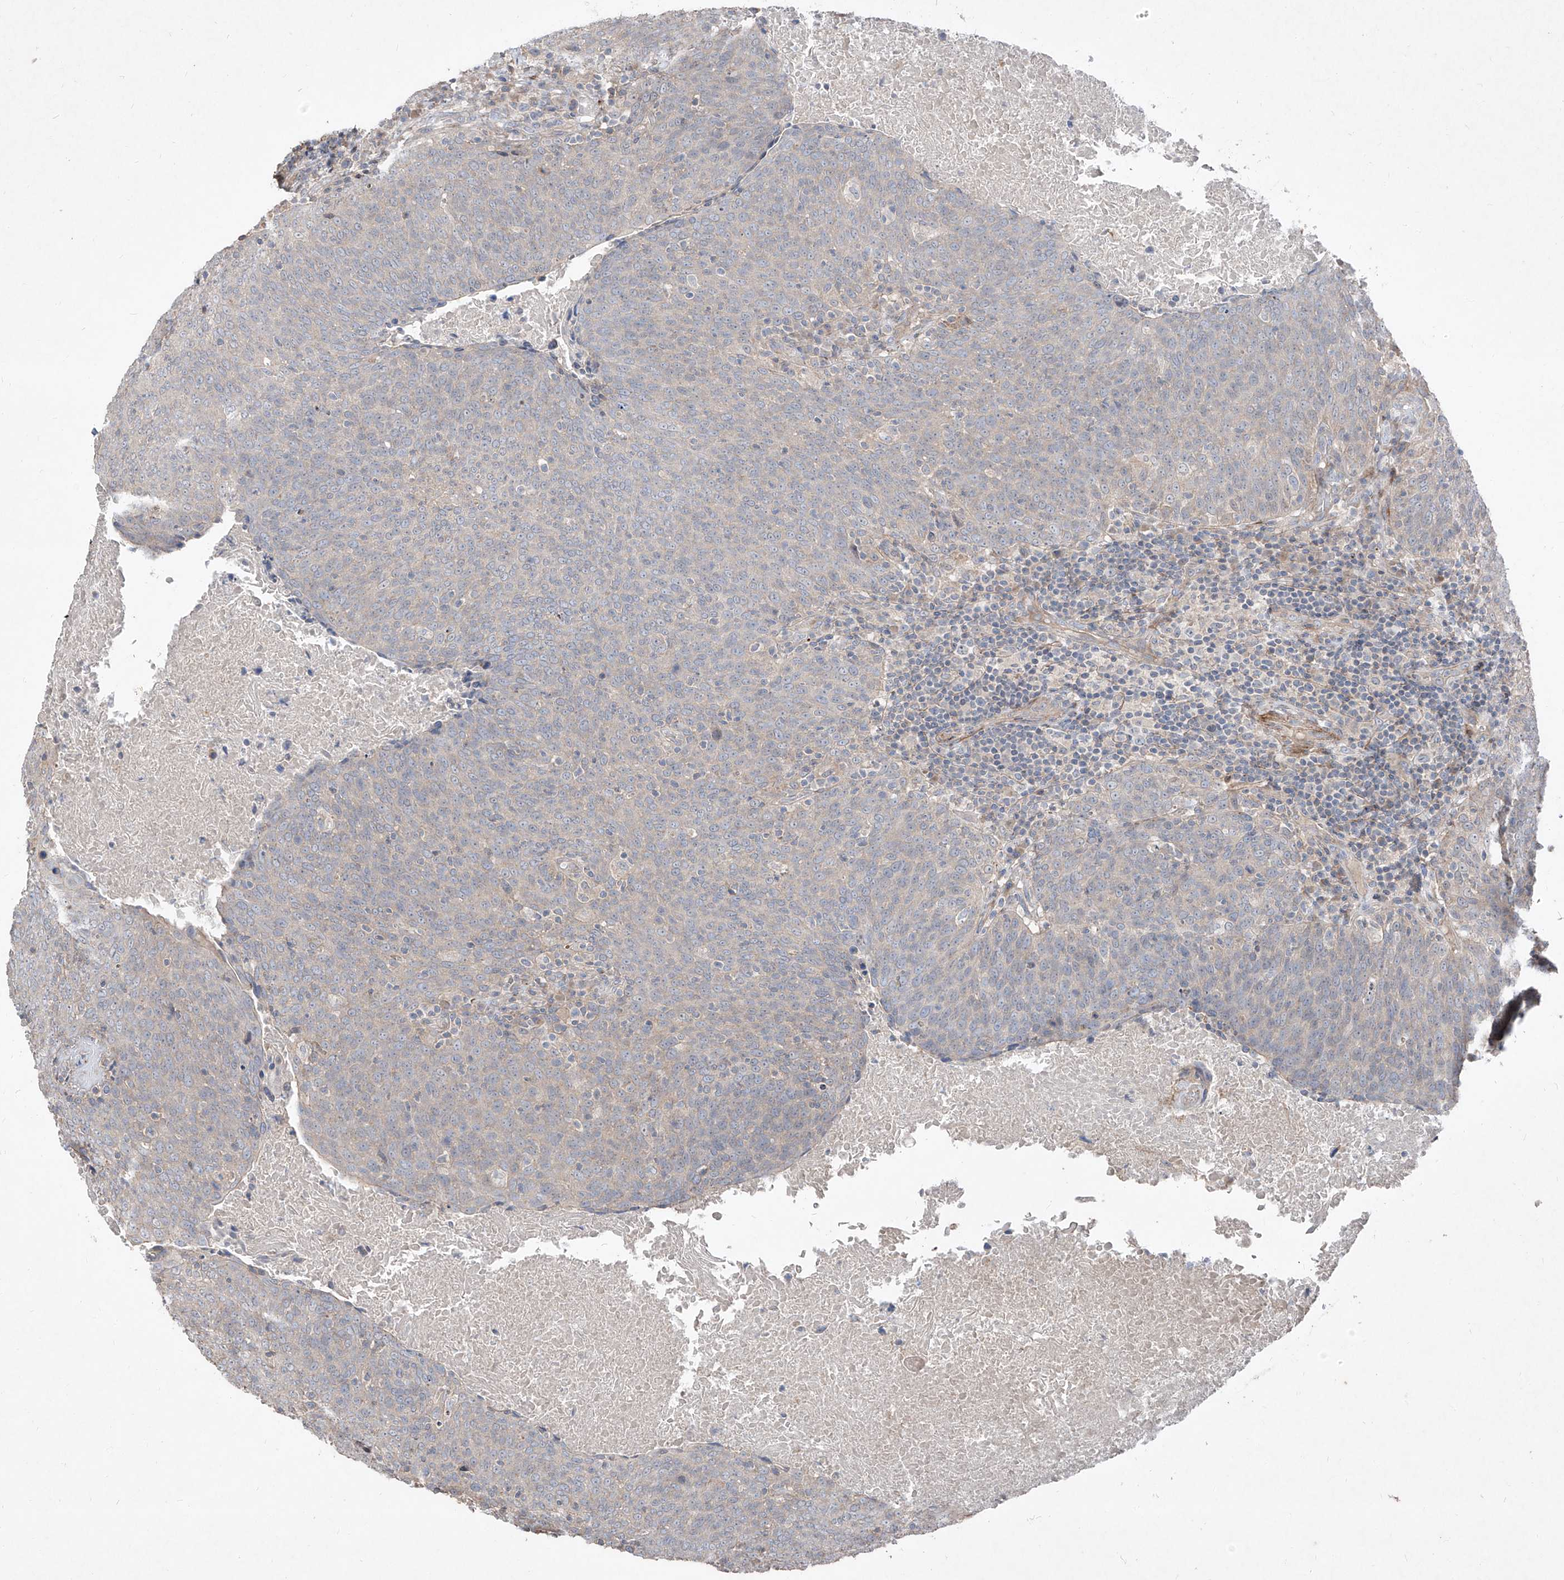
{"staining": {"intensity": "weak", "quantity": "<25%", "location": "cytoplasmic/membranous"}, "tissue": "head and neck cancer", "cell_type": "Tumor cells", "image_type": "cancer", "snomed": [{"axis": "morphology", "description": "Squamous cell carcinoma, NOS"}, {"axis": "morphology", "description": "Squamous cell carcinoma, metastatic, NOS"}, {"axis": "topography", "description": "Lymph node"}, {"axis": "topography", "description": "Head-Neck"}], "caption": "Immunohistochemical staining of human squamous cell carcinoma (head and neck) displays no significant positivity in tumor cells.", "gene": "UFD1", "patient": {"sex": "male", "age": 62}}